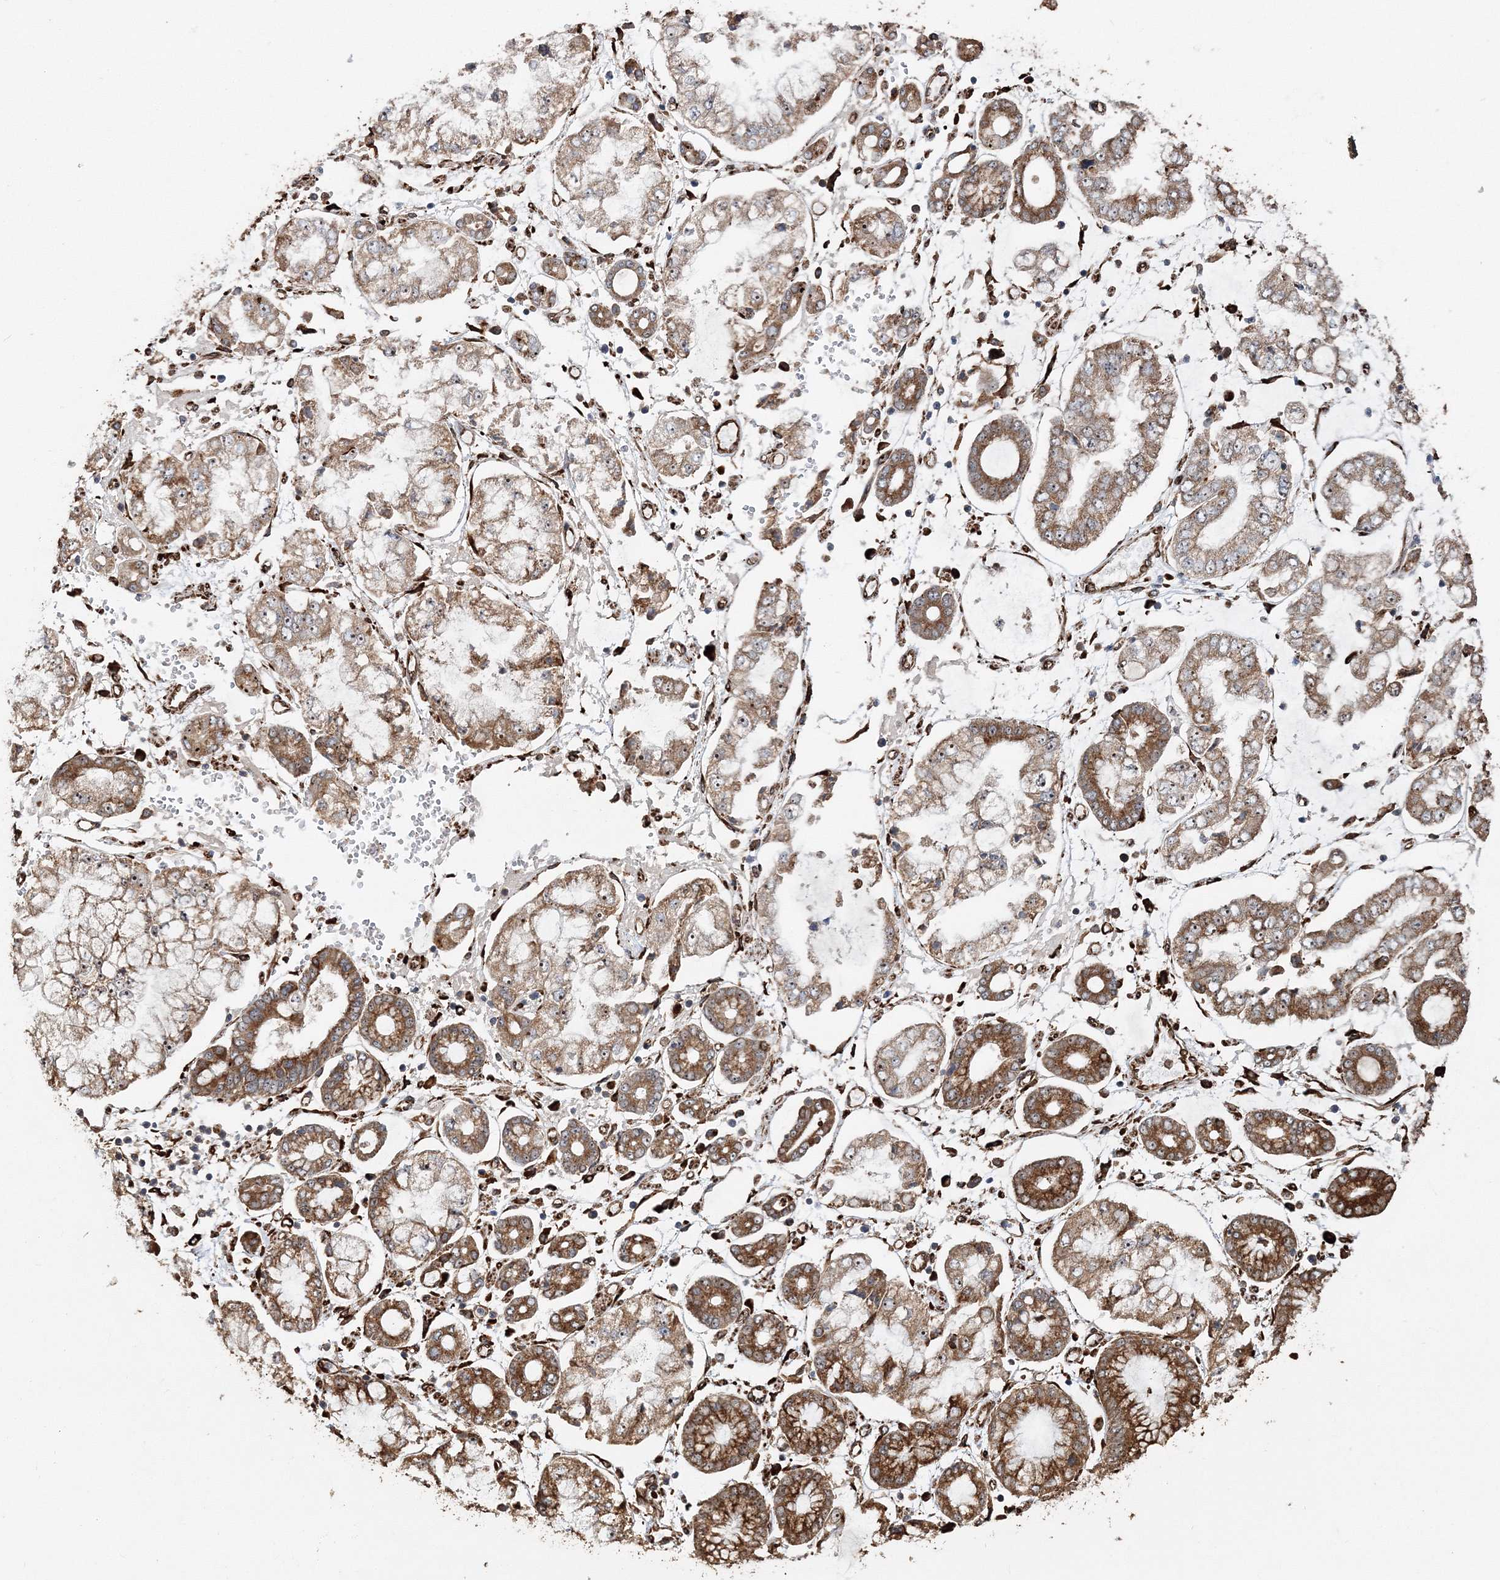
{"staining": {"intensity": "moderate", "quantity": "25%-75%", "location": "cytoplasmic/membranous"}, "tissue": "stomach cancer", "cell_type": "Tumor cells", "image_type": "cancer", "snomed": [{"axis": "morphology", "description": "Adenocarcinoma, NOS"}, {"axis": "topography", "description": "Stomach"}], "caption": "The immunohistochemical stain labels moderate cytoplasmic/membranous expression in tumor cells of stomach cancer tissue.", "gene": "SCRN3", "patient": {"sex": "male", "age": 76}}